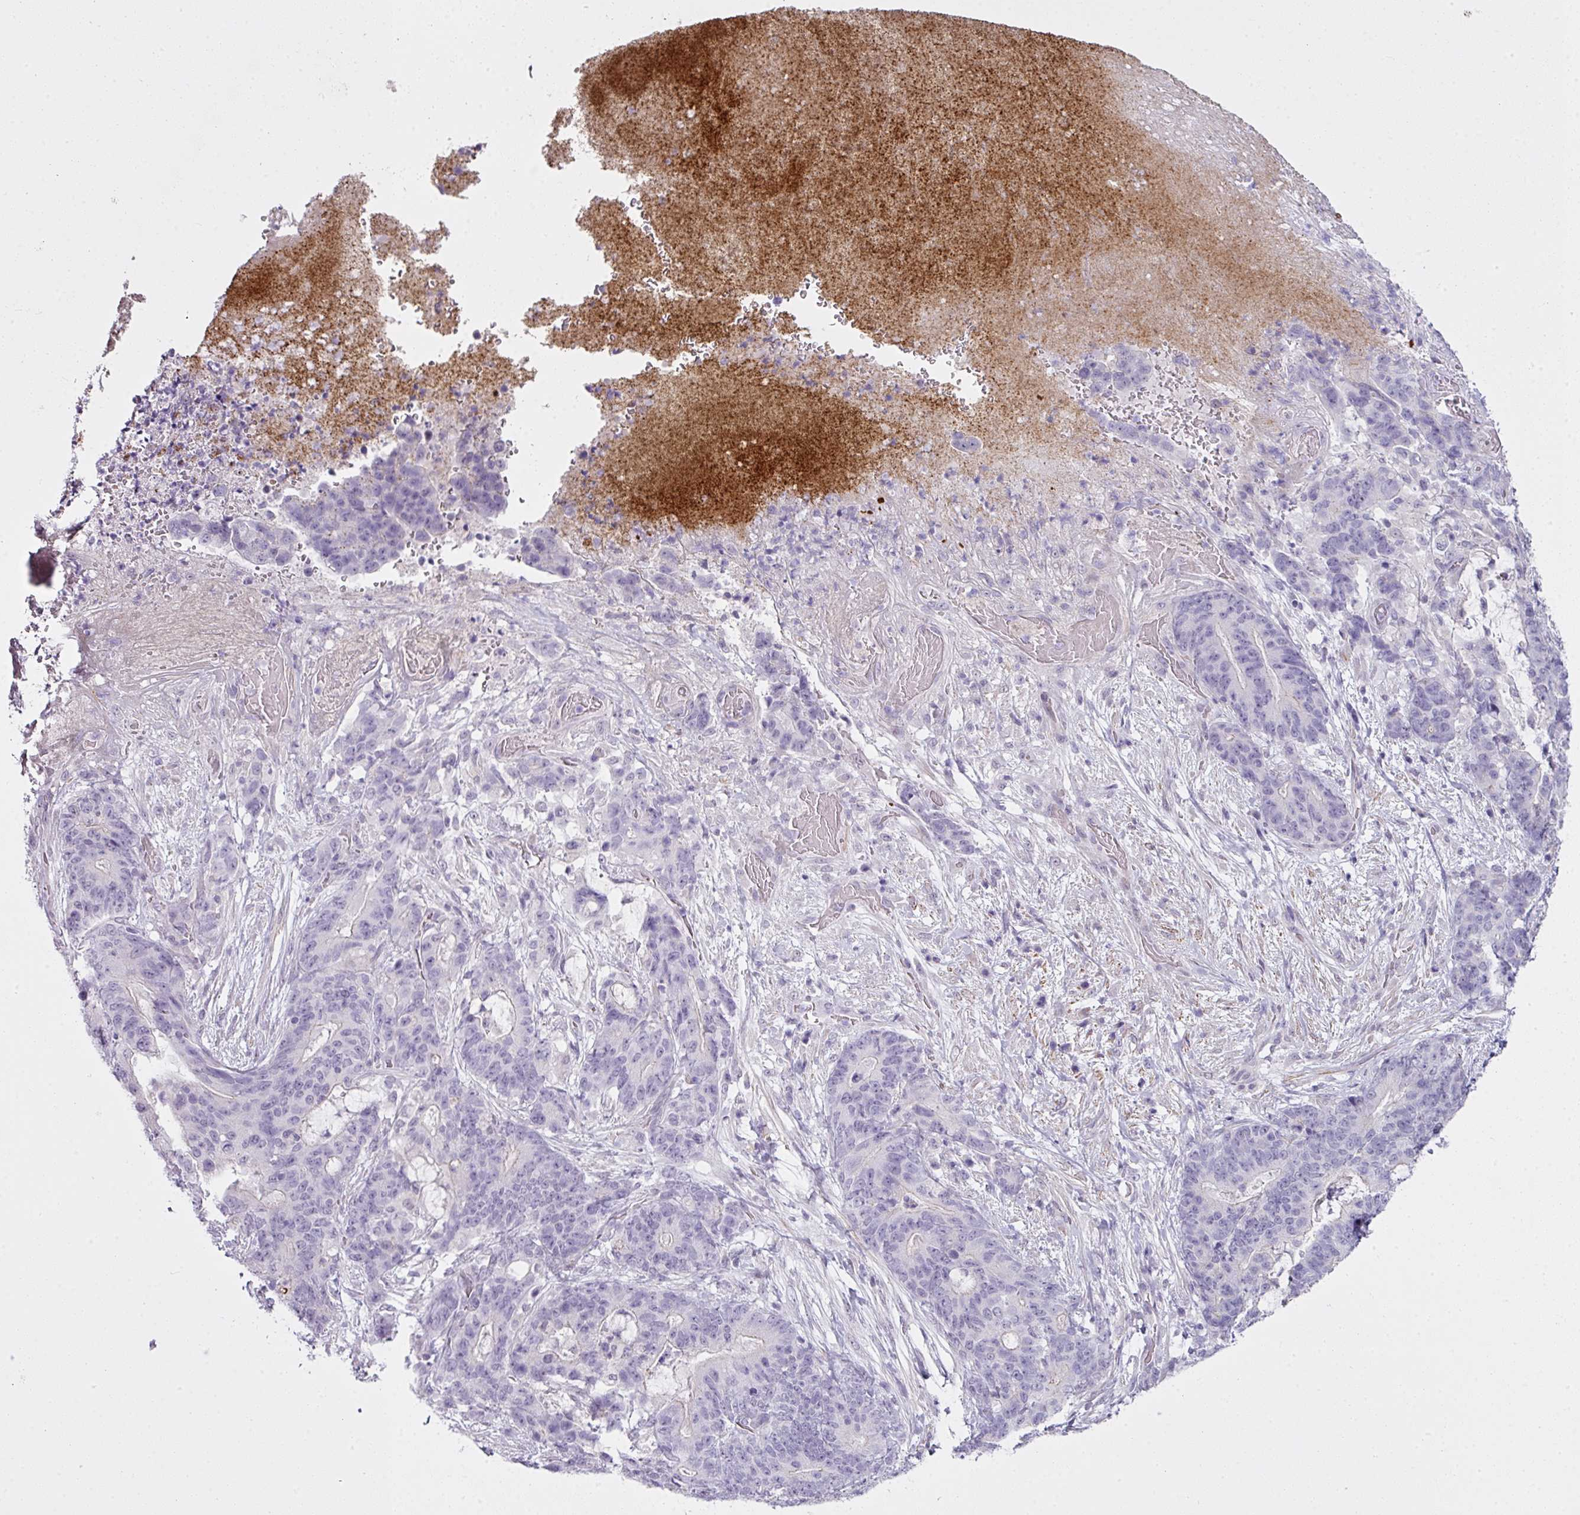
{"staining": {"intensity": "negative", "quantity": "none", "location": "none"}, "tissue": "stomach cancer", "cell_type": "Tumor cells", "image_type": "cancer", "snomed": [{"axis": "morphology", "description": "Normal tissue, NOS"}, {"axis": "morphology", "description": "Adenocarcinoma, NOS"}, {"axis": "topography", "description": "Stomach"}], "caption": "Immunohistochemistry (IHC) photomicrograph of neoplastic tissue: human stomach cancer stained with DAB reveals no significant protein staining in tumor cells.", "gene": "ZNF688", "patient": {"sex": "female", "age": 64}}